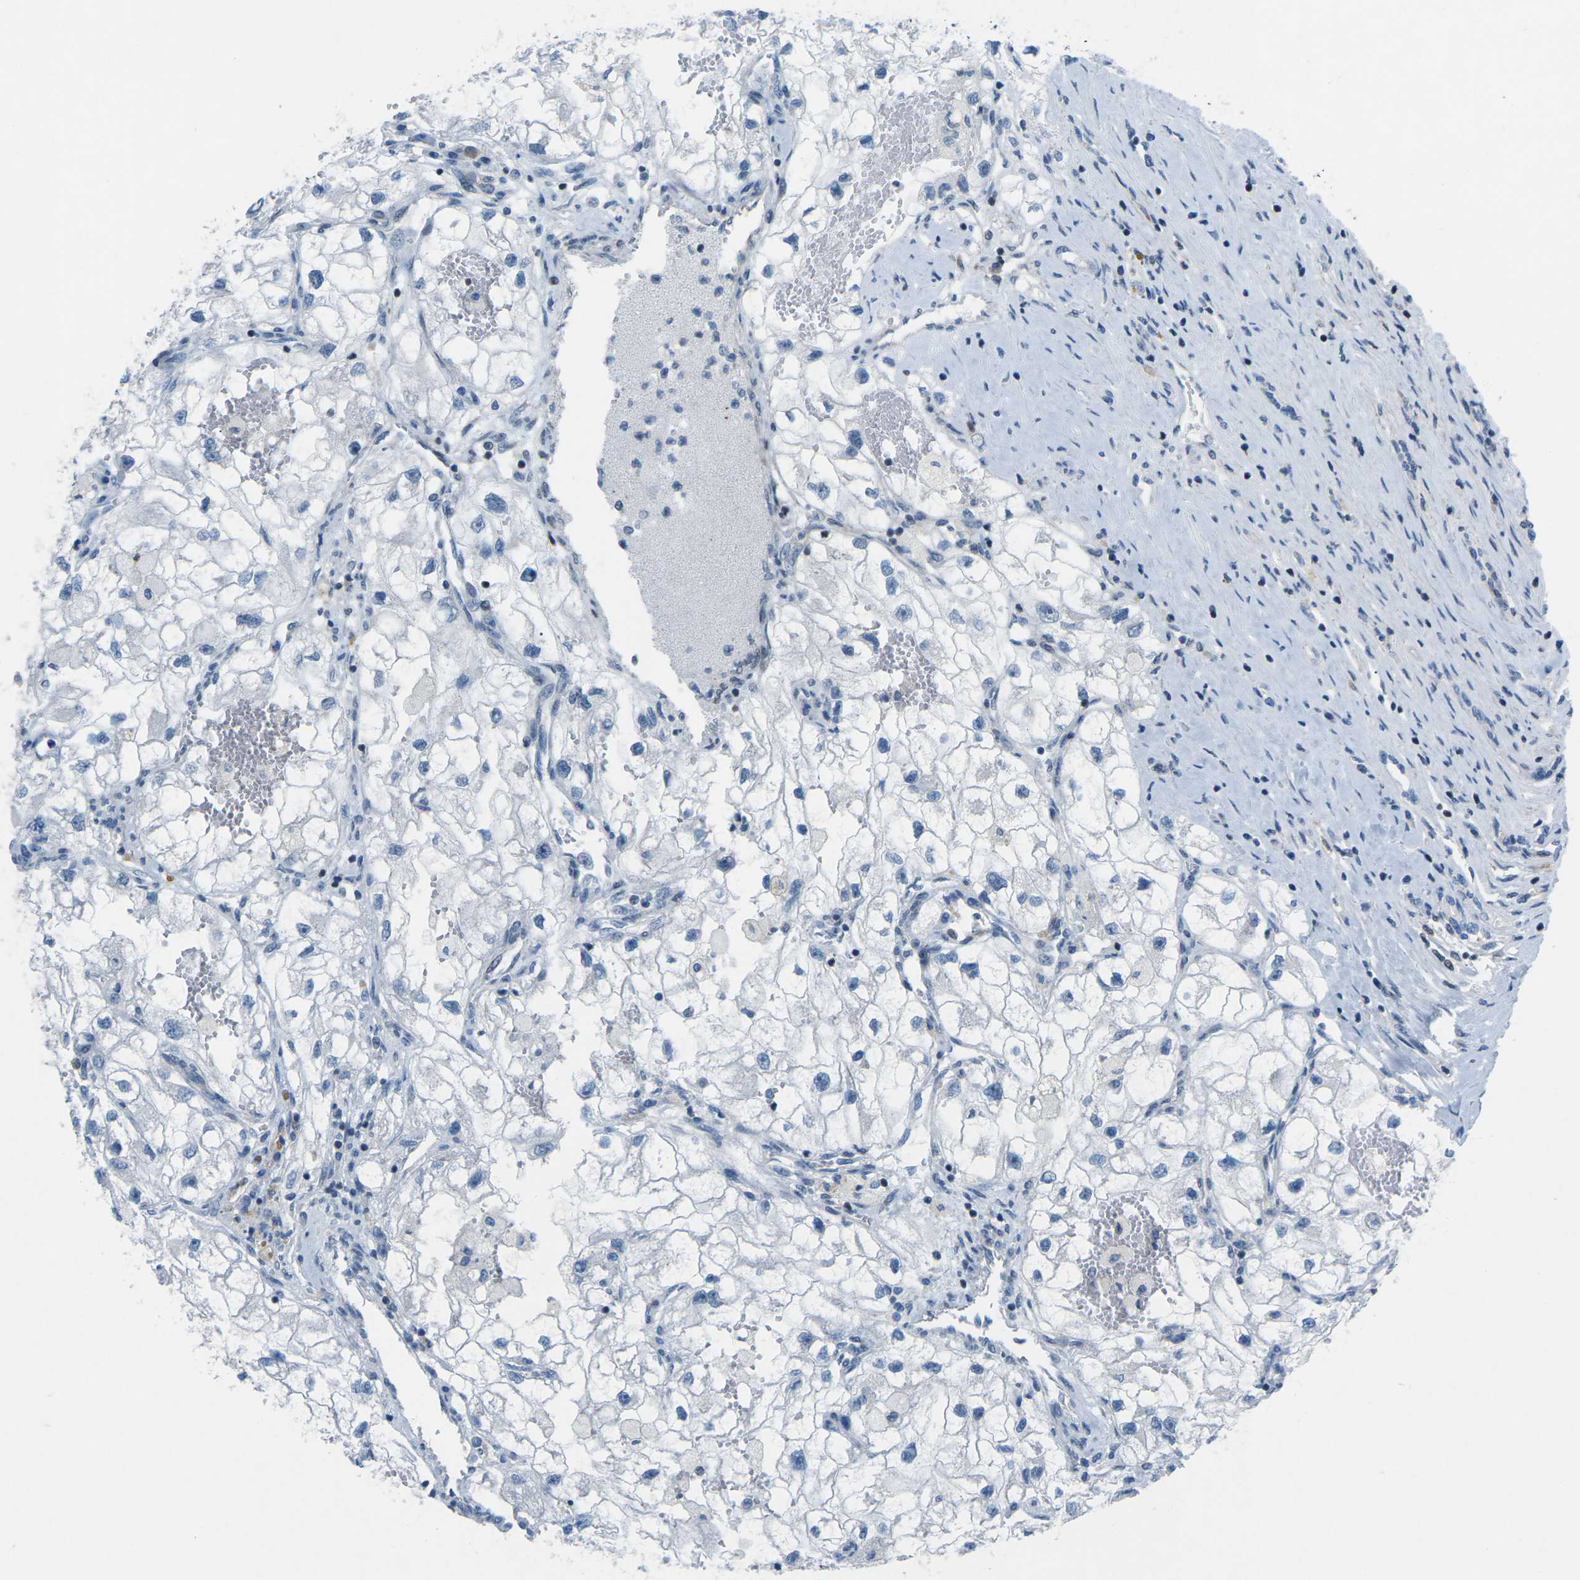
{"staining": {"intensity": "negative", "quantity": "none", "location": "none"}, "tissue": "renal cancer", "cell_type": "Tumor cells", "image_type": "cancer", "snomed": [{"axis": "morphology", "description": "Adenocarcinoma, NOS"}, {"axis": "topography", "description": "Kidney"}], "caption": "Protein analysis of renal adenocarcinoma displays no significant expression in tumor cells.", "gene": "MBNL1", "patient": {"sex": "female", "age": 70}}